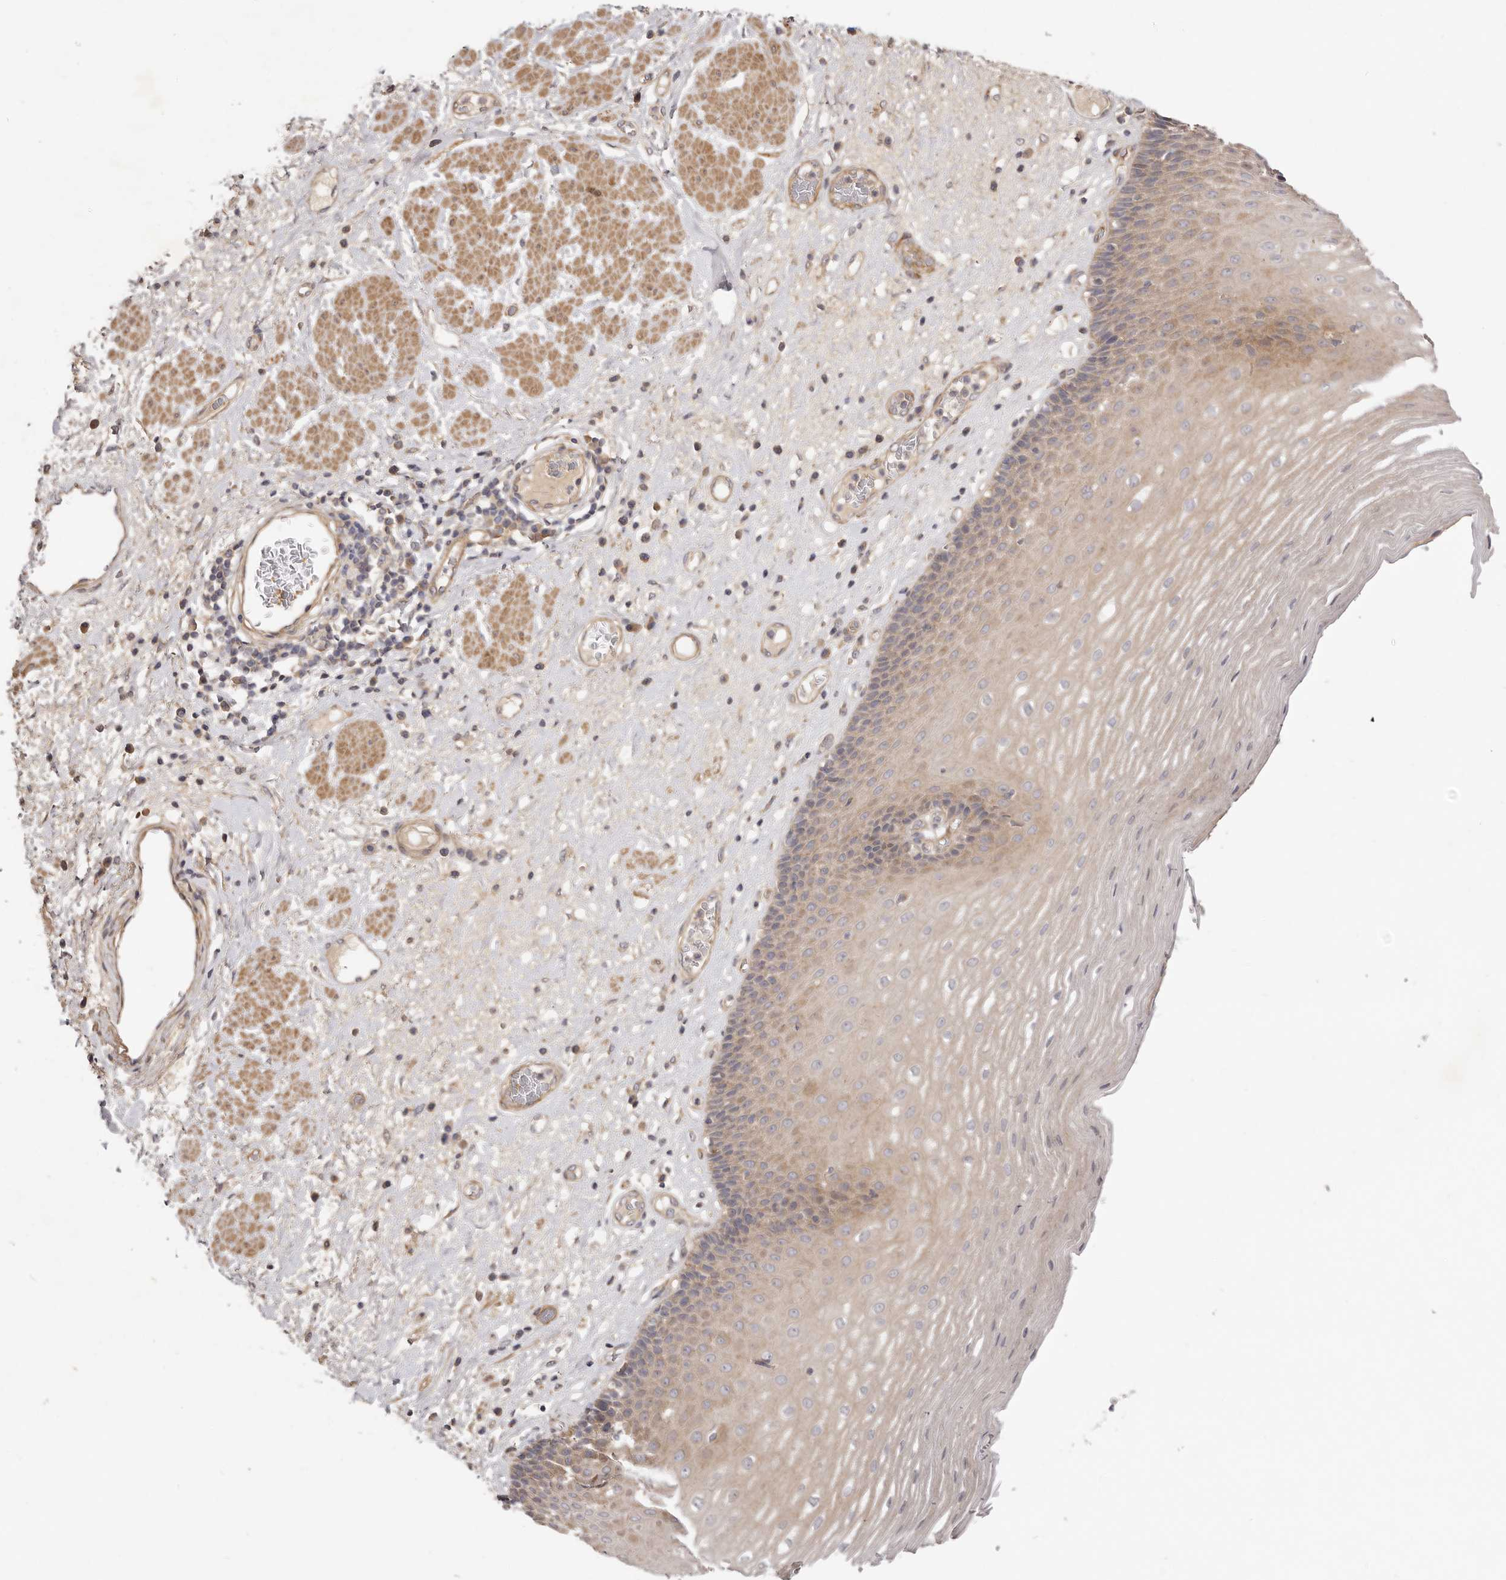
{"staining": {"intensity": "weak", "quantity": "25%-75%", "location": "cytoplasmic/membranous"}, "tissue": "esophagus", "cell_type": "Squamous epithelial cells", "image_type": "normal", "snomed": [{"axis": "morphology", "description": "Normal tissue, NOS"}, {"axis": "morphology", "description": "Adenocarcinoma, NOS"}, {"axis": "topography", "description": "Esophagus"}], "caption": "Weak cytoplasmic/membranous positivity is identified in about 25%-75% of squamous epithelial cells in normal esophagus. Nuclei are stained in blue.", "gene": "ADAMTS9", "patient": {"sex": "male", "age": 62}}